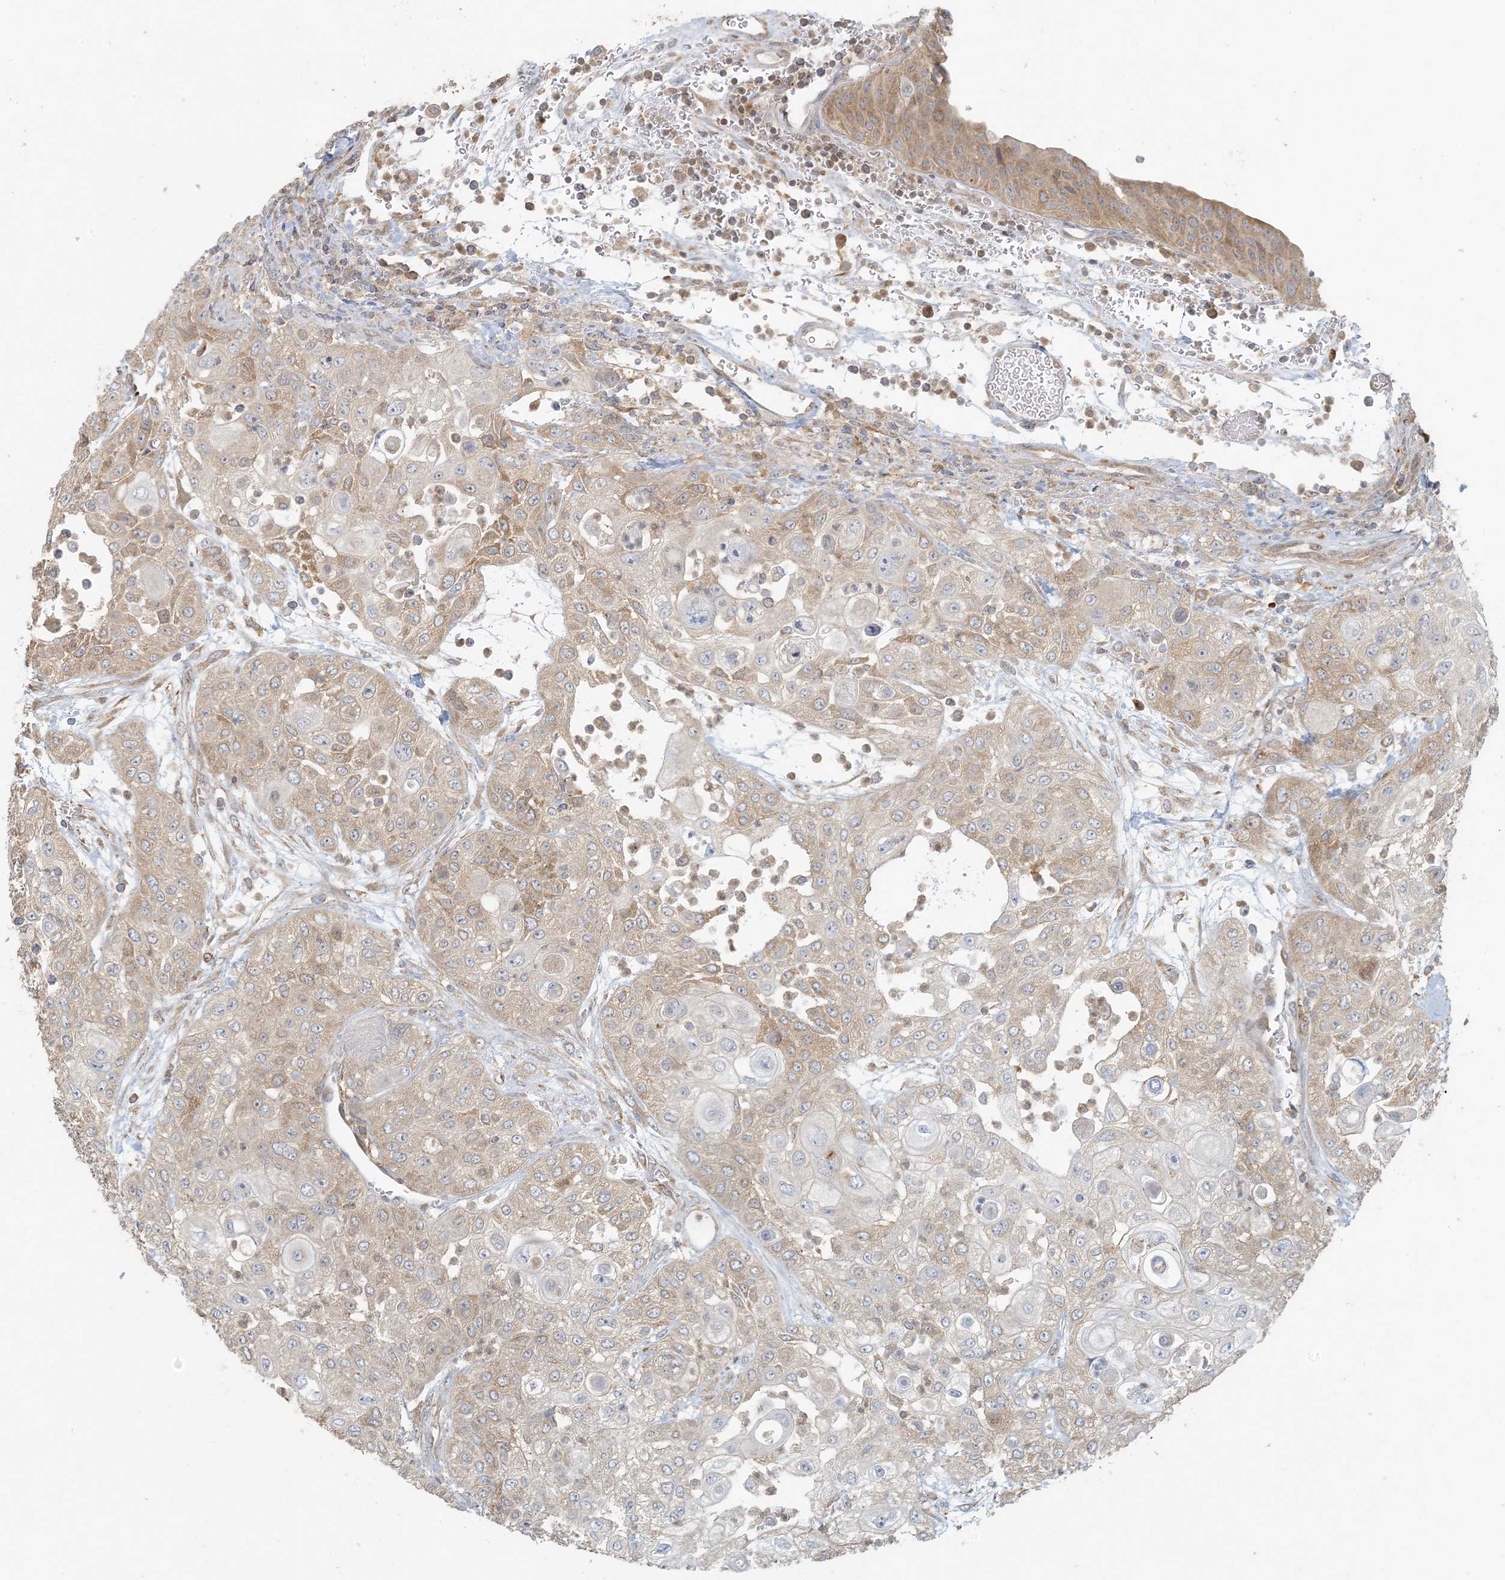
{"staining": {"intensity": "weak", "quantity": "25%-75%", "location": "cytoplasmic/membranous"}, "tissue": "urothelial cancer", "cell_type": "Tumor cells", "image_type": "cancer", "snomed": [{"axis": "morphology", "description": "Urothelial carcinoma, High grade"}, {"axis": "topography", "description": "Urinary bladder"}], "caption": "Brown immunohistochemical staining in urothelial cancer displays weak cytoplasmic/membranous staining in approximately 25%-75% of tumor cells.", "gene": "HACL1", "patient": {"sex": "female", "age": 79}}